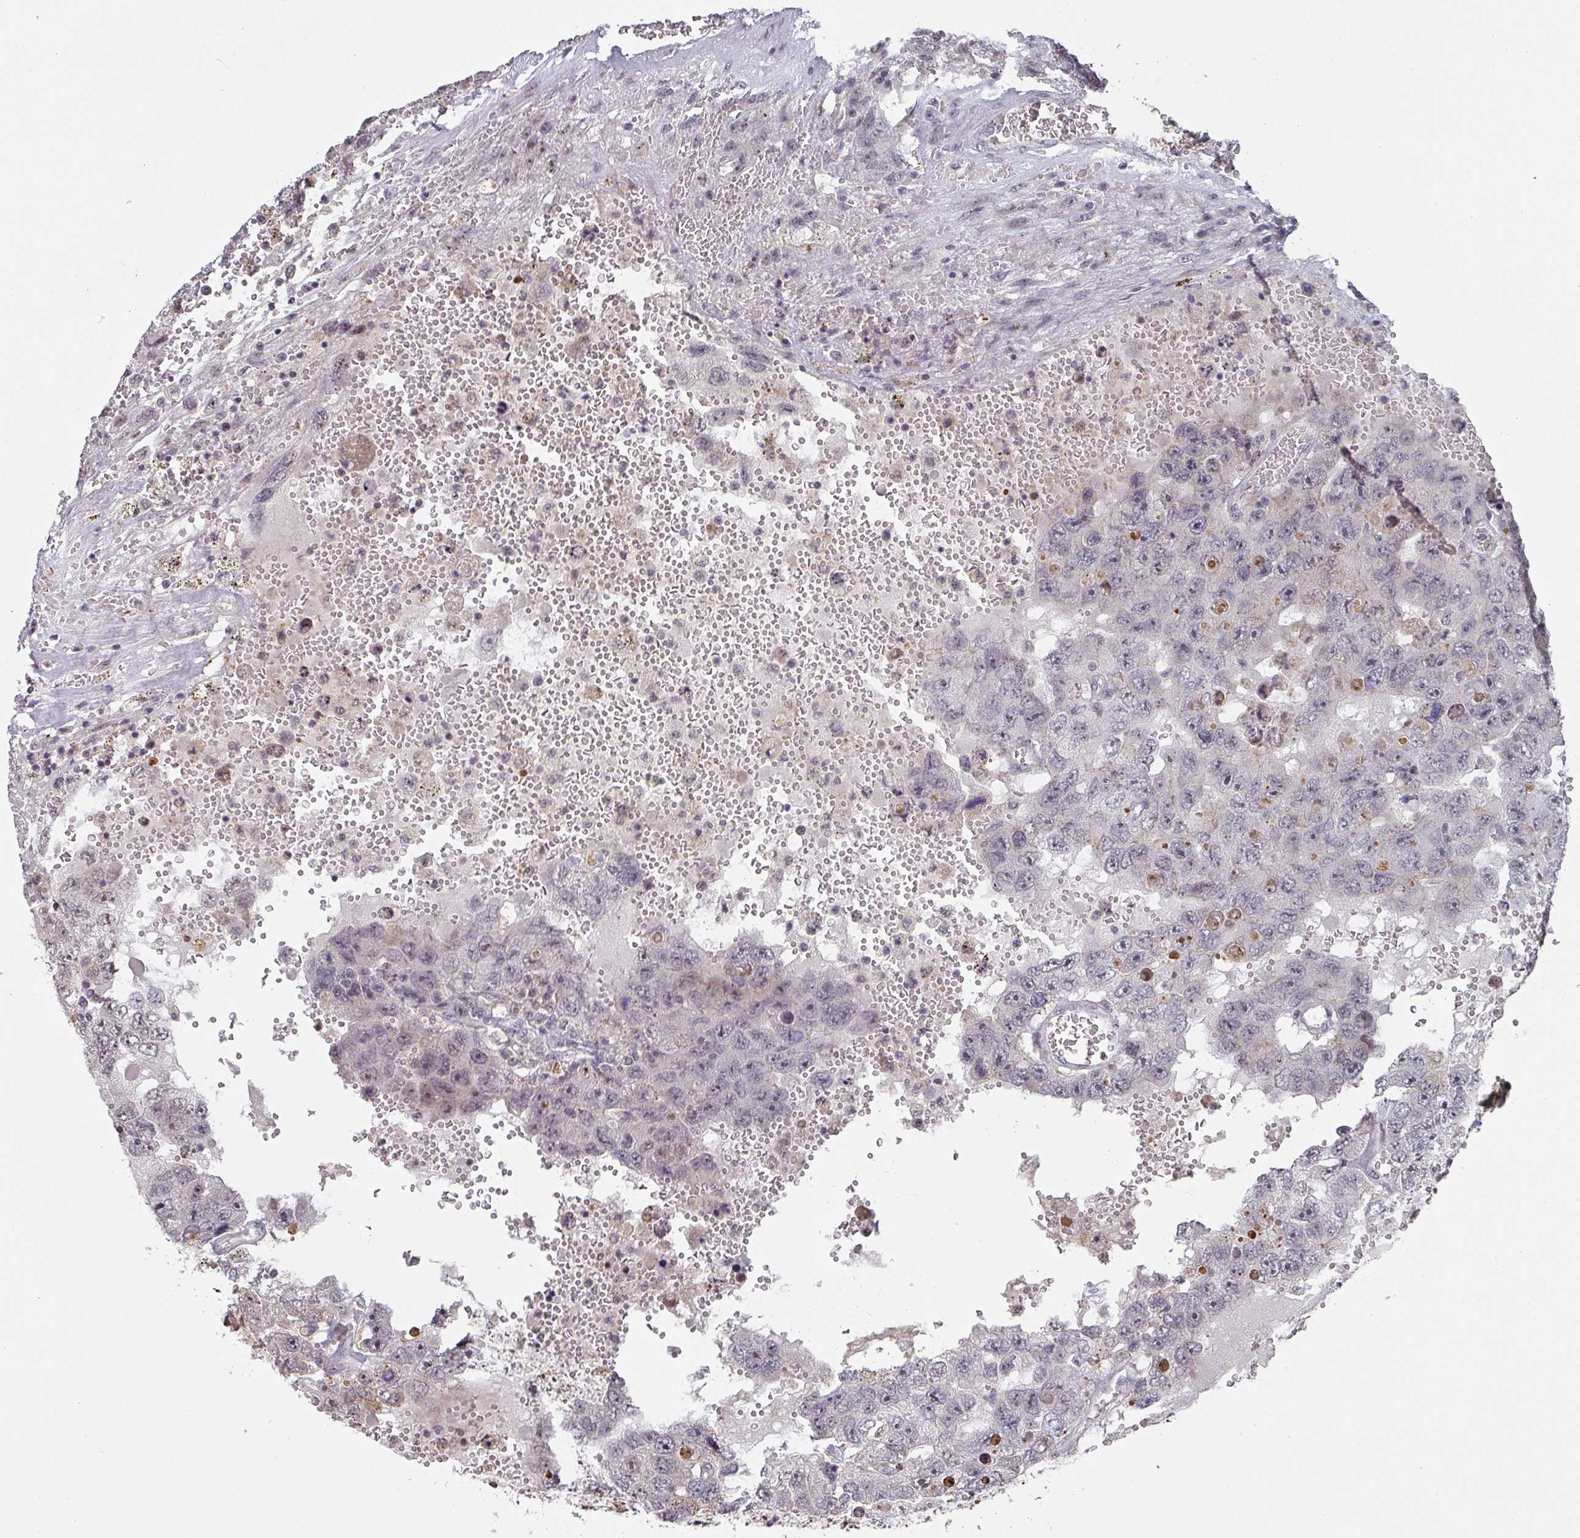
{"staining": {"intensity": "weak", "quantity": "<25%", "location": "nuclear"}, "tissue": "testis cancer", "cell_type": "Tumor cells", "image_type": "cancer", "snomed": [{"axis": "morphology", "description": "Carcinoma, Embryonal, NOS"}, {"axis": "topography", "description": "Testis"}], "caption": "There is no significant expression in tumor cells of embryonal carcinoma (testis).", "gene": "ZNF654", "patient": {"sex": "male", "age": 26}}